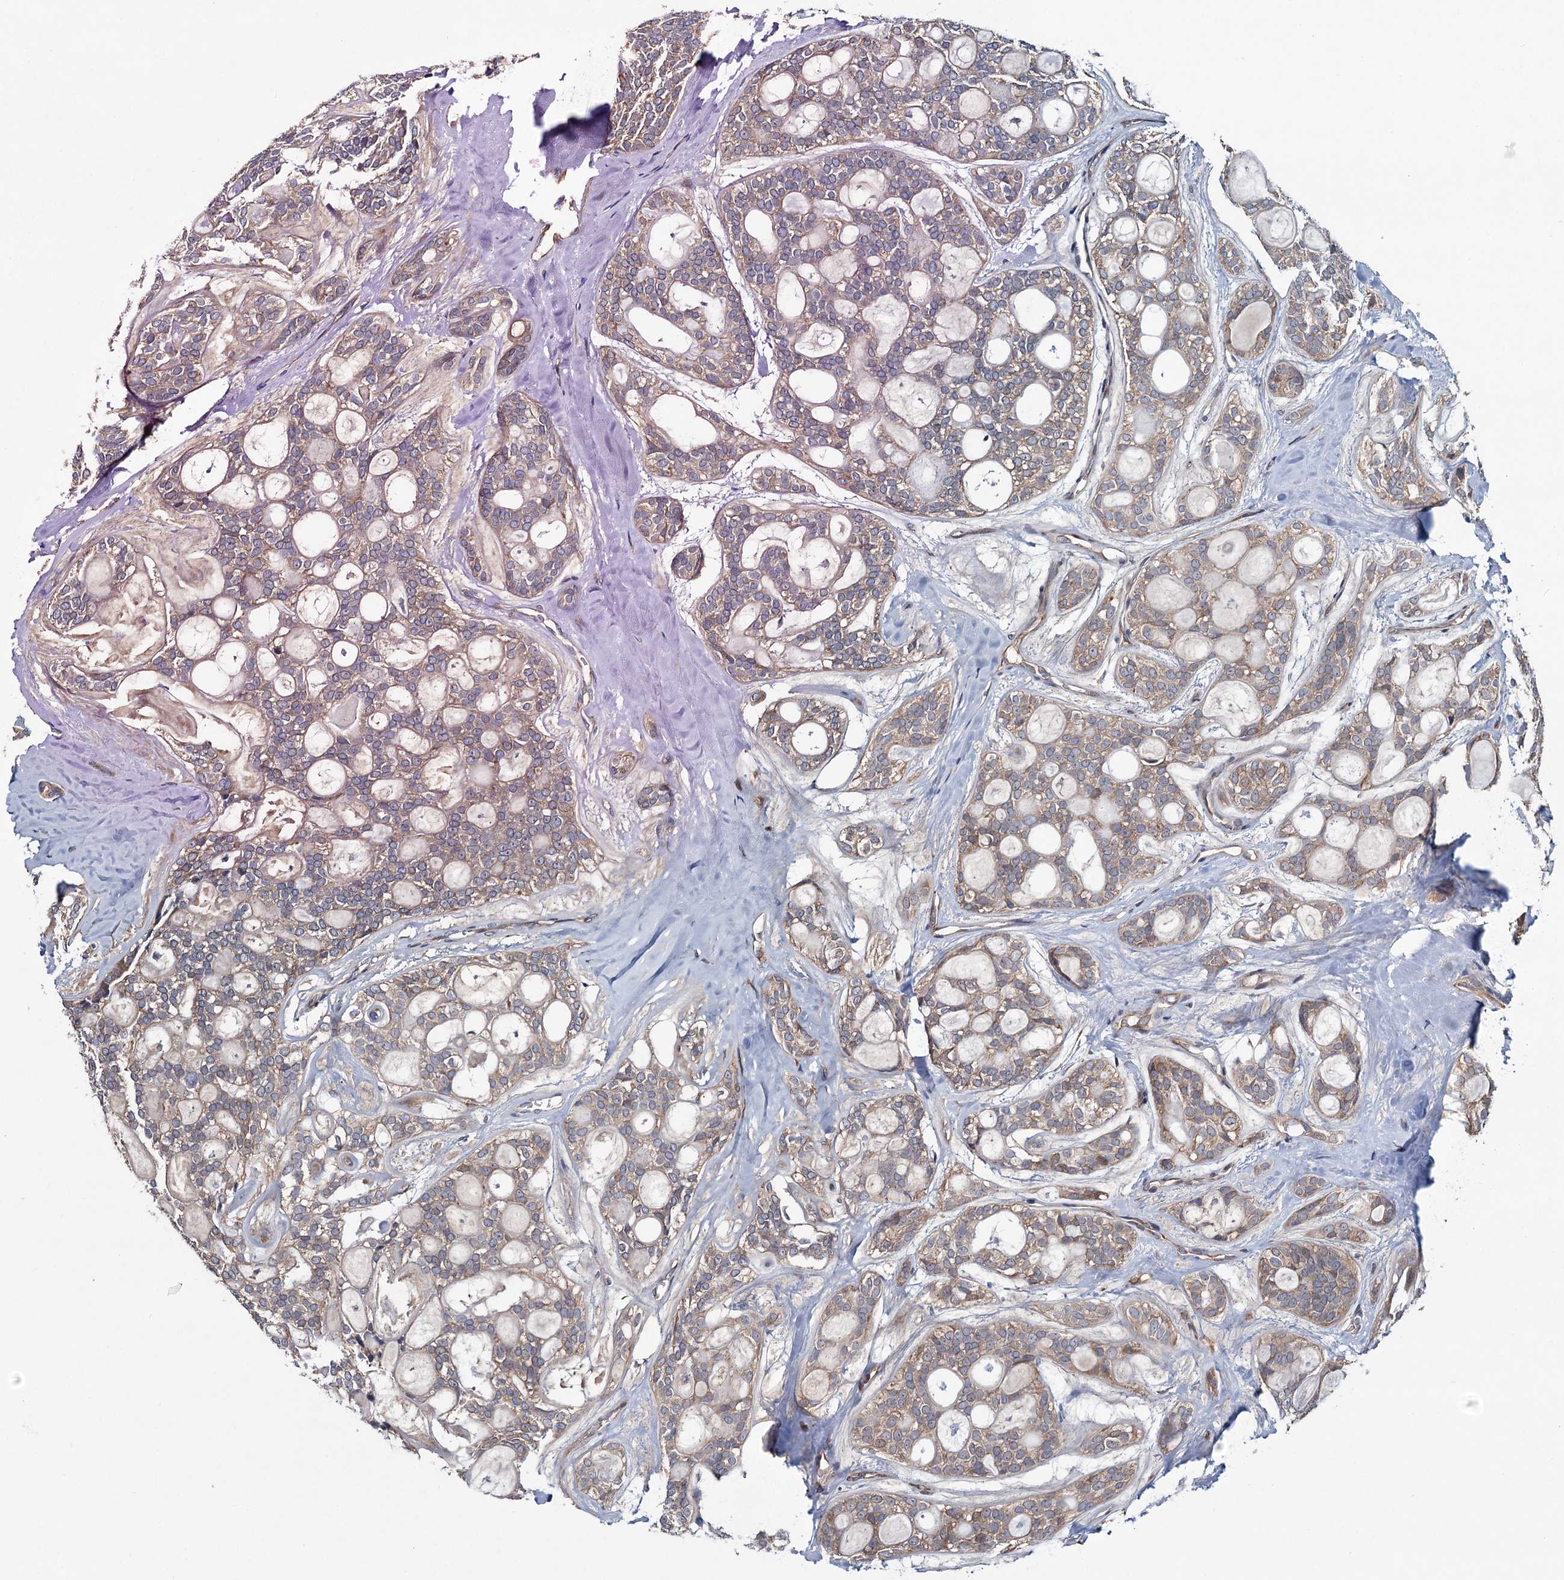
{"staining": {"intensity": "weak", "quantity": "25%-75%", "location": "cytoplasmic/membranous"}, "tissue": "head and neck cancer", "cell_type": "Tumor cells", "image_type": "cancer", "snomed": [{"axis": "morphology", "description": "Adenocarcinoma, NOS"}, {"axis": "topography", "description": "Head-Neck"}], "caption": "This is a micrograph of immunohistochemistry staining of head and neck cancer, which shows weak positivity in the cytoplasmic/membranous of tumor cells.", "gene": "MTRR", "patient": {"sex": "male", "age": 66}}